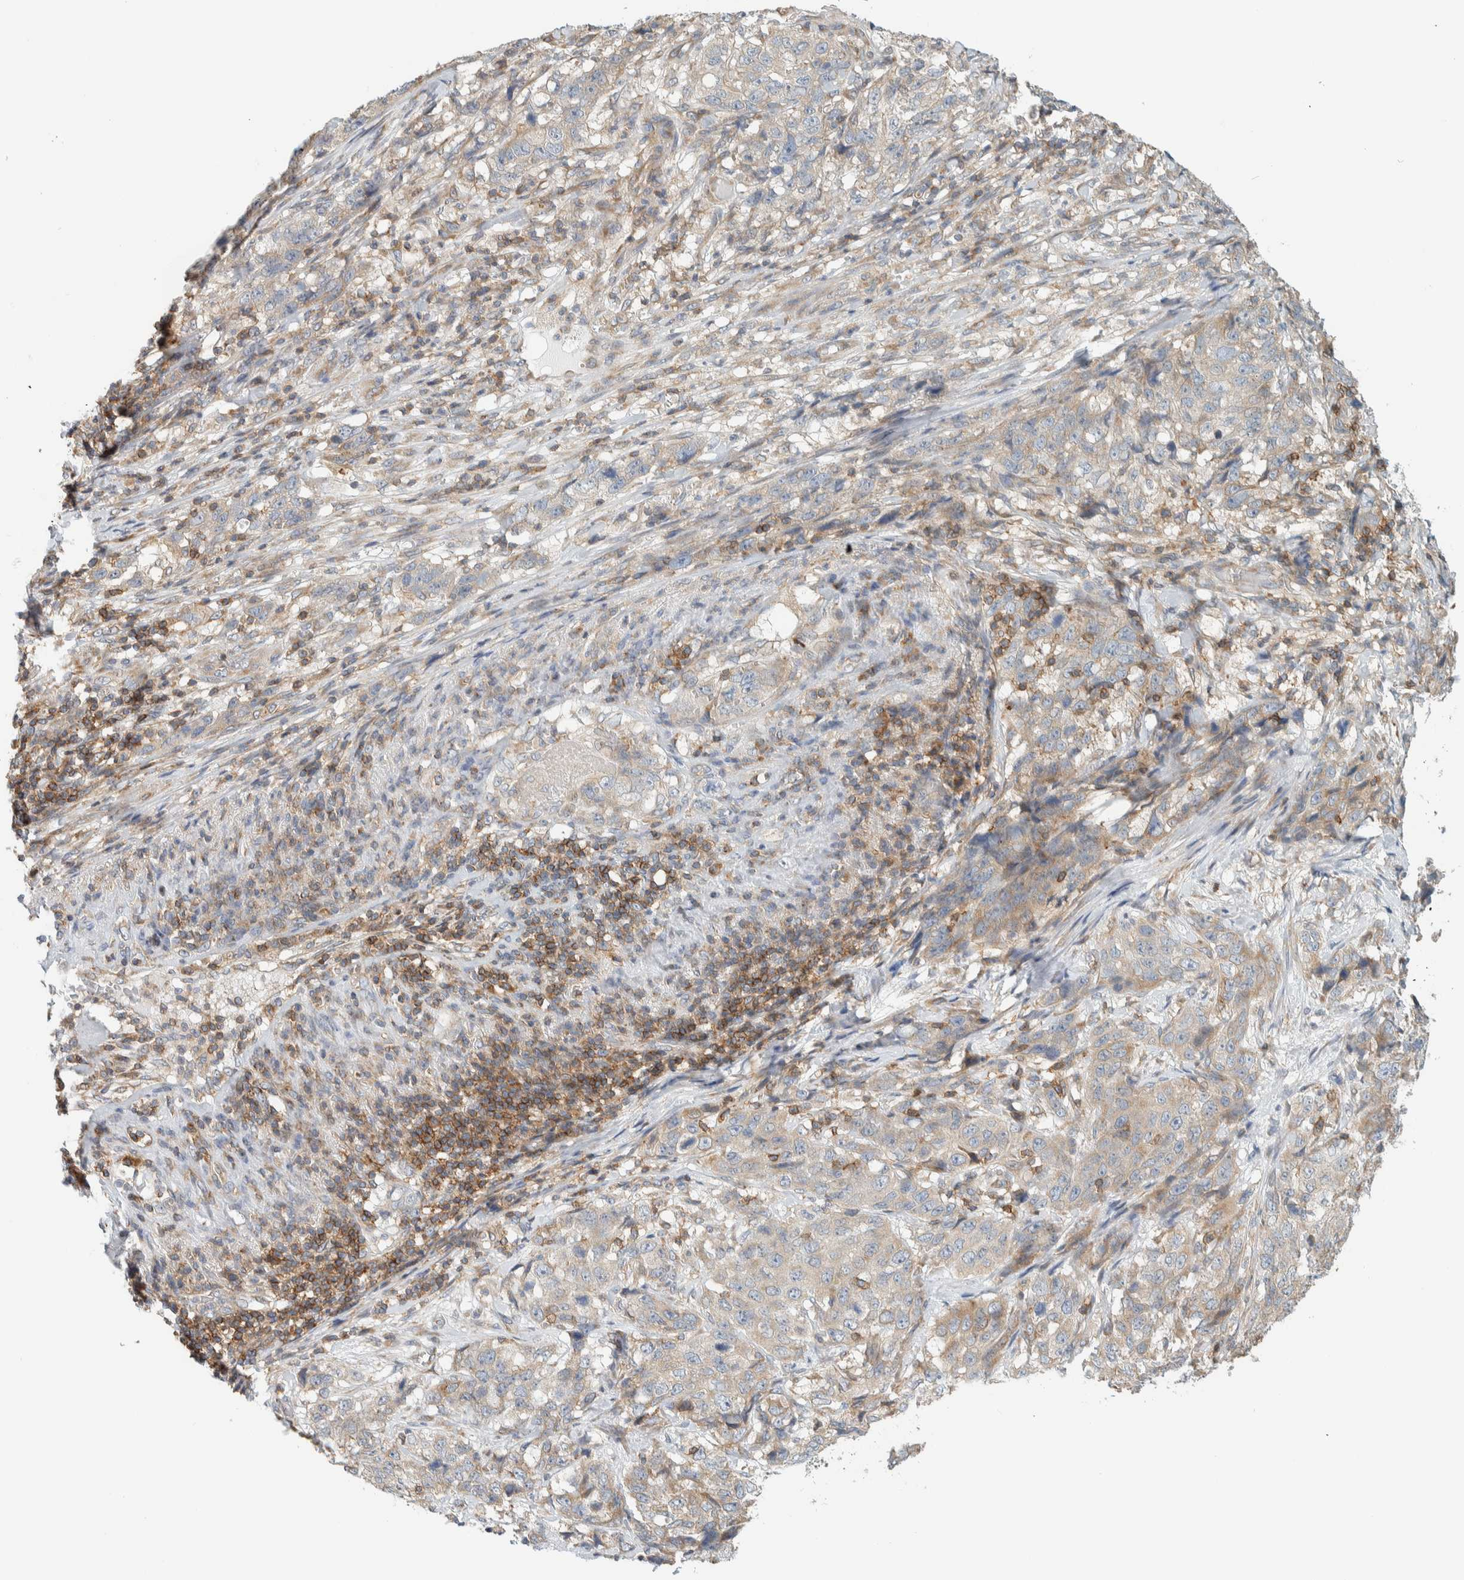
{"staining": {"intensity": "weak", "quantity": "<25%", "location": "cytoplasmic/membranous"}, "tissue": "stomach cancer", "cell_type": "Tumor cells", "image_type": "cancer", "snomed": [{"axis": "morphology", "description": "Adenocarcinoma, NOS"}, {"axis": "topography", "description": "Stomach"}], "caption": "The image displays no significant positivity in tumor cells of adenocarcinoma (stomach).", "gene": "CCDC57", "patient": {"sex": "male", "age": 48}}